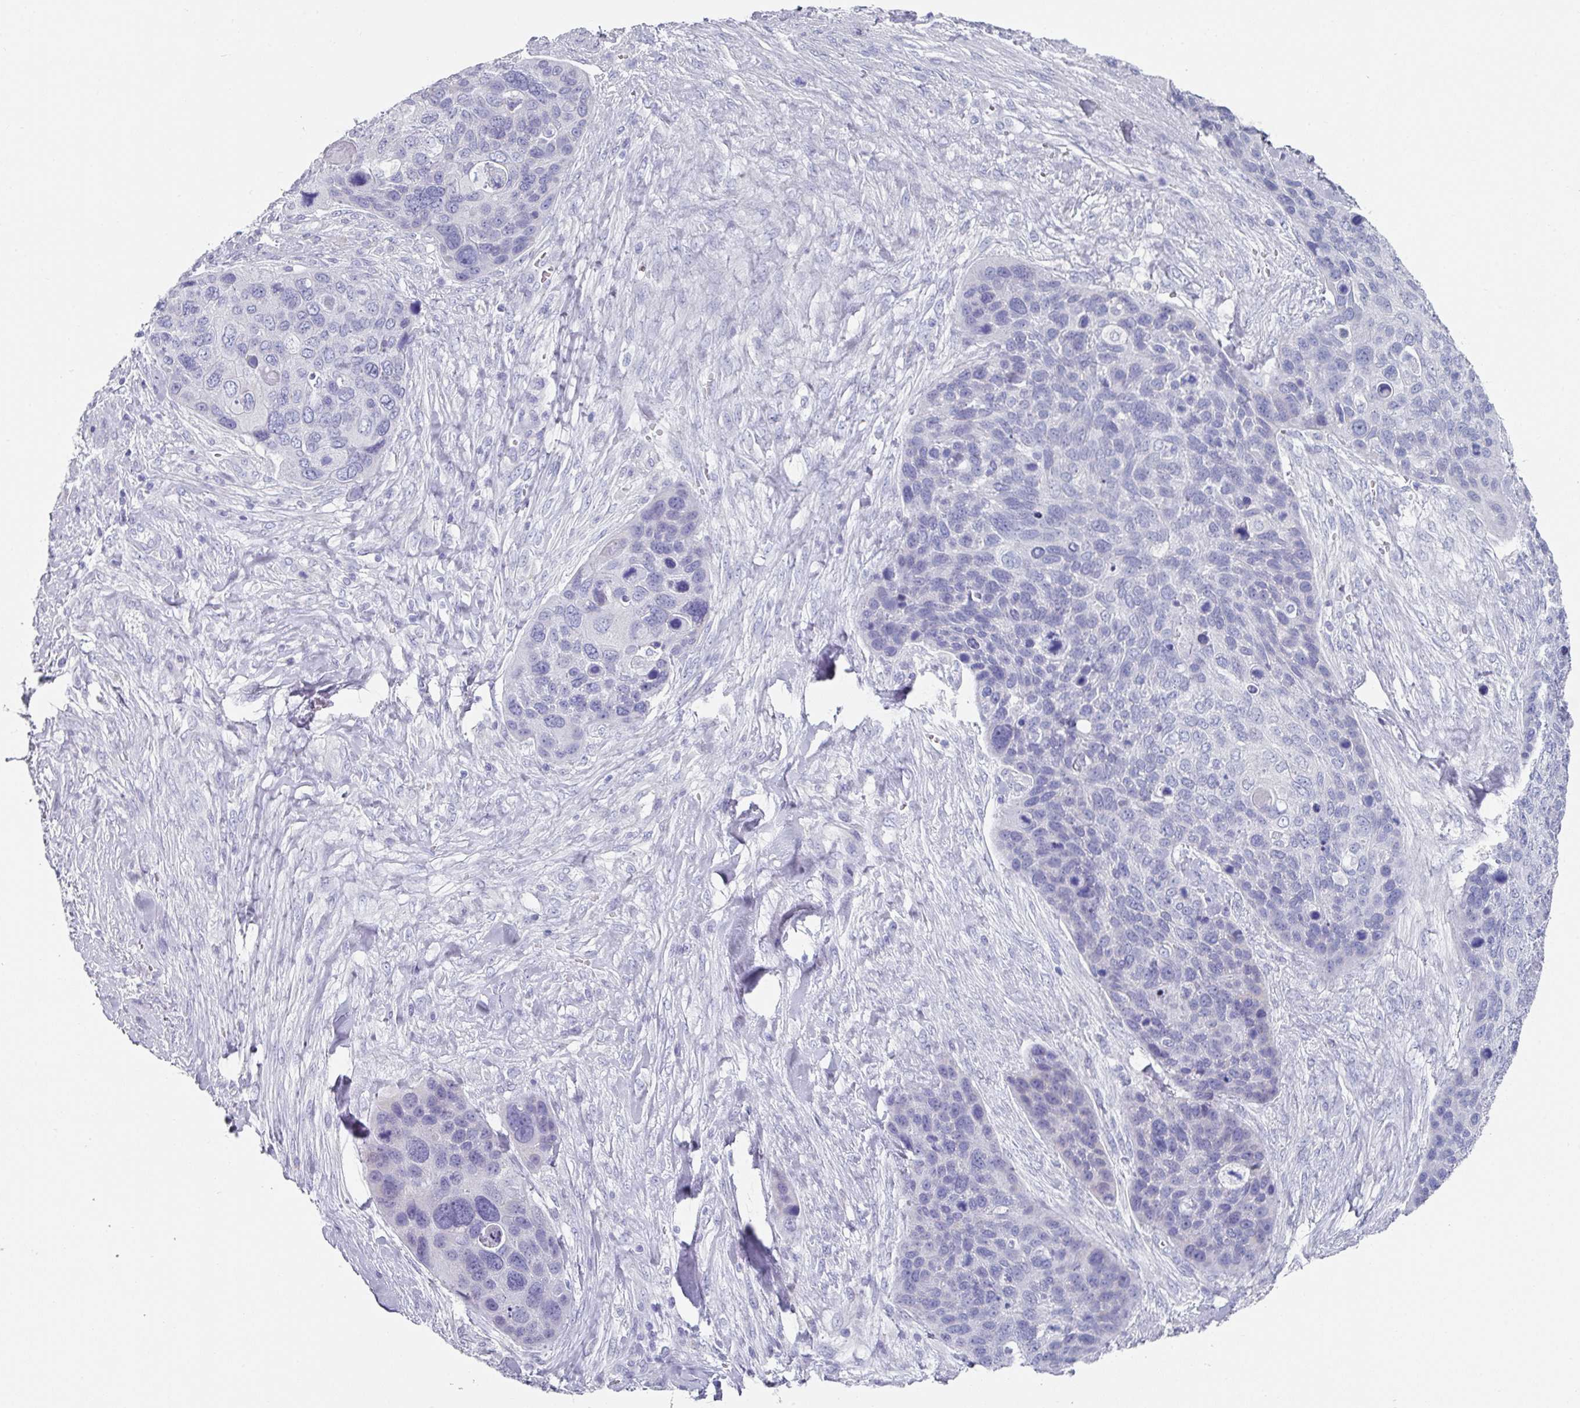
{"staining": {"intensity": "negative", "quantity": "none", "location": "none"}, "tissue": "skin cancer", "cell_type": "Tumor cells", "image_type": "cancer", "snomed": [{"axis": "morphology", "description": "Basal cell carcinoma"}, {"axis": "topography", "description": "Skin"}], "caption": "The IHC photomicrograph has no significant staining in tumor cells of skin cancer (basal cell carcinoma) tissue. (DAB IHC with hematoxylin counter stain).", "gene": "SETBP1", "patient": {"sex": "female", "age": 74}}